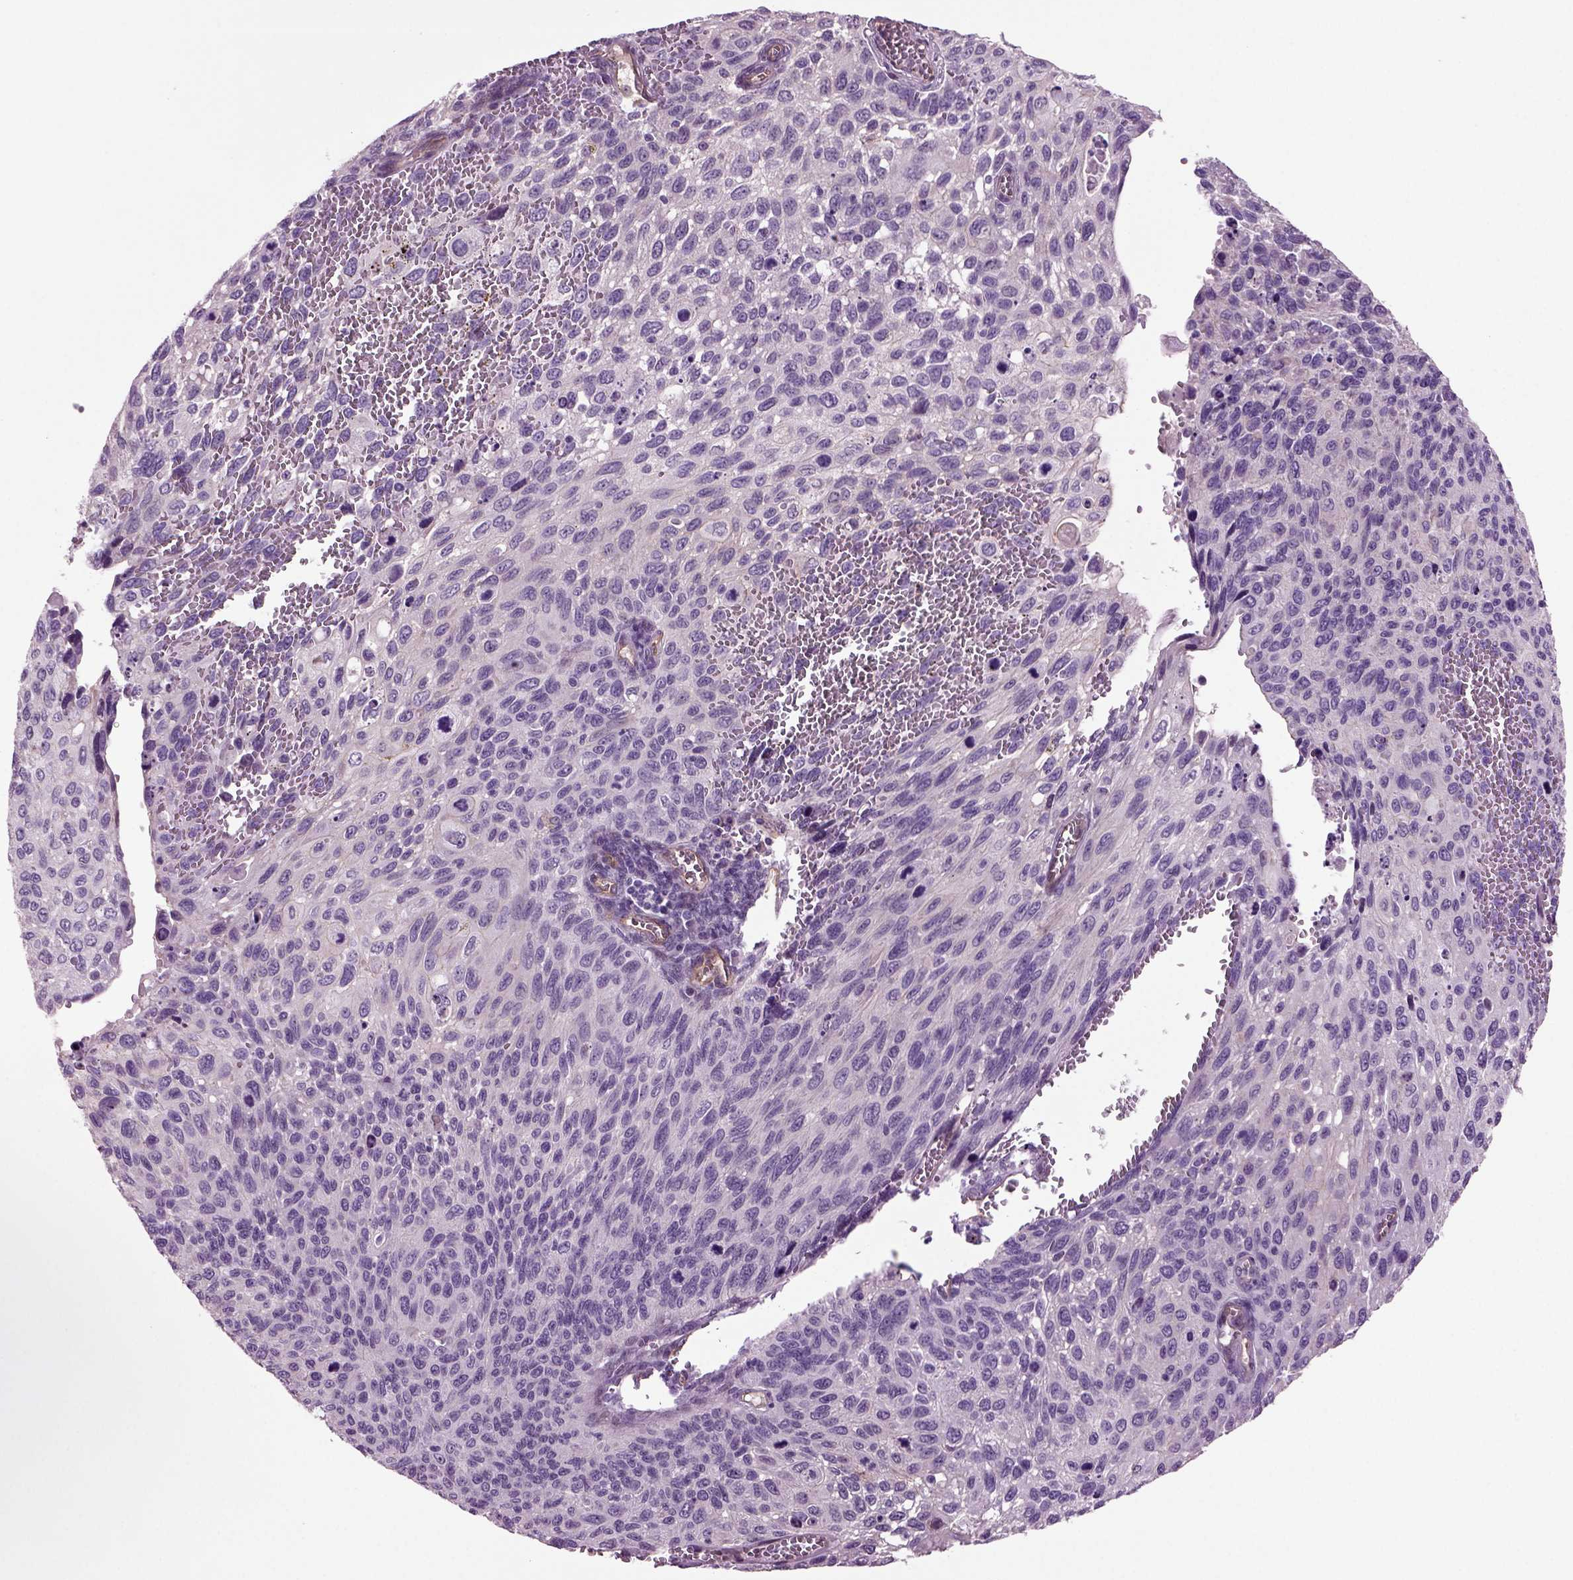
{"staining": {"intensity": "negative", "quantity": "none", "location": "none"}, "tissue": "cervical cancer", "cell_type": "Tumor cells", "image_type": "cancer", "snomed": [{"axis": "morphology", "description": "Squamous cell carcinoma, NOS"}, {"axis": "topography", "description": "Cervix"}], "caption": "Immunohistochemical staining of human cervical squamous cell carcinoma exhibits no significant positivity in tumor cells.", "gene": "COL9A2", "patient": {"sex": "female", "age": 70}}